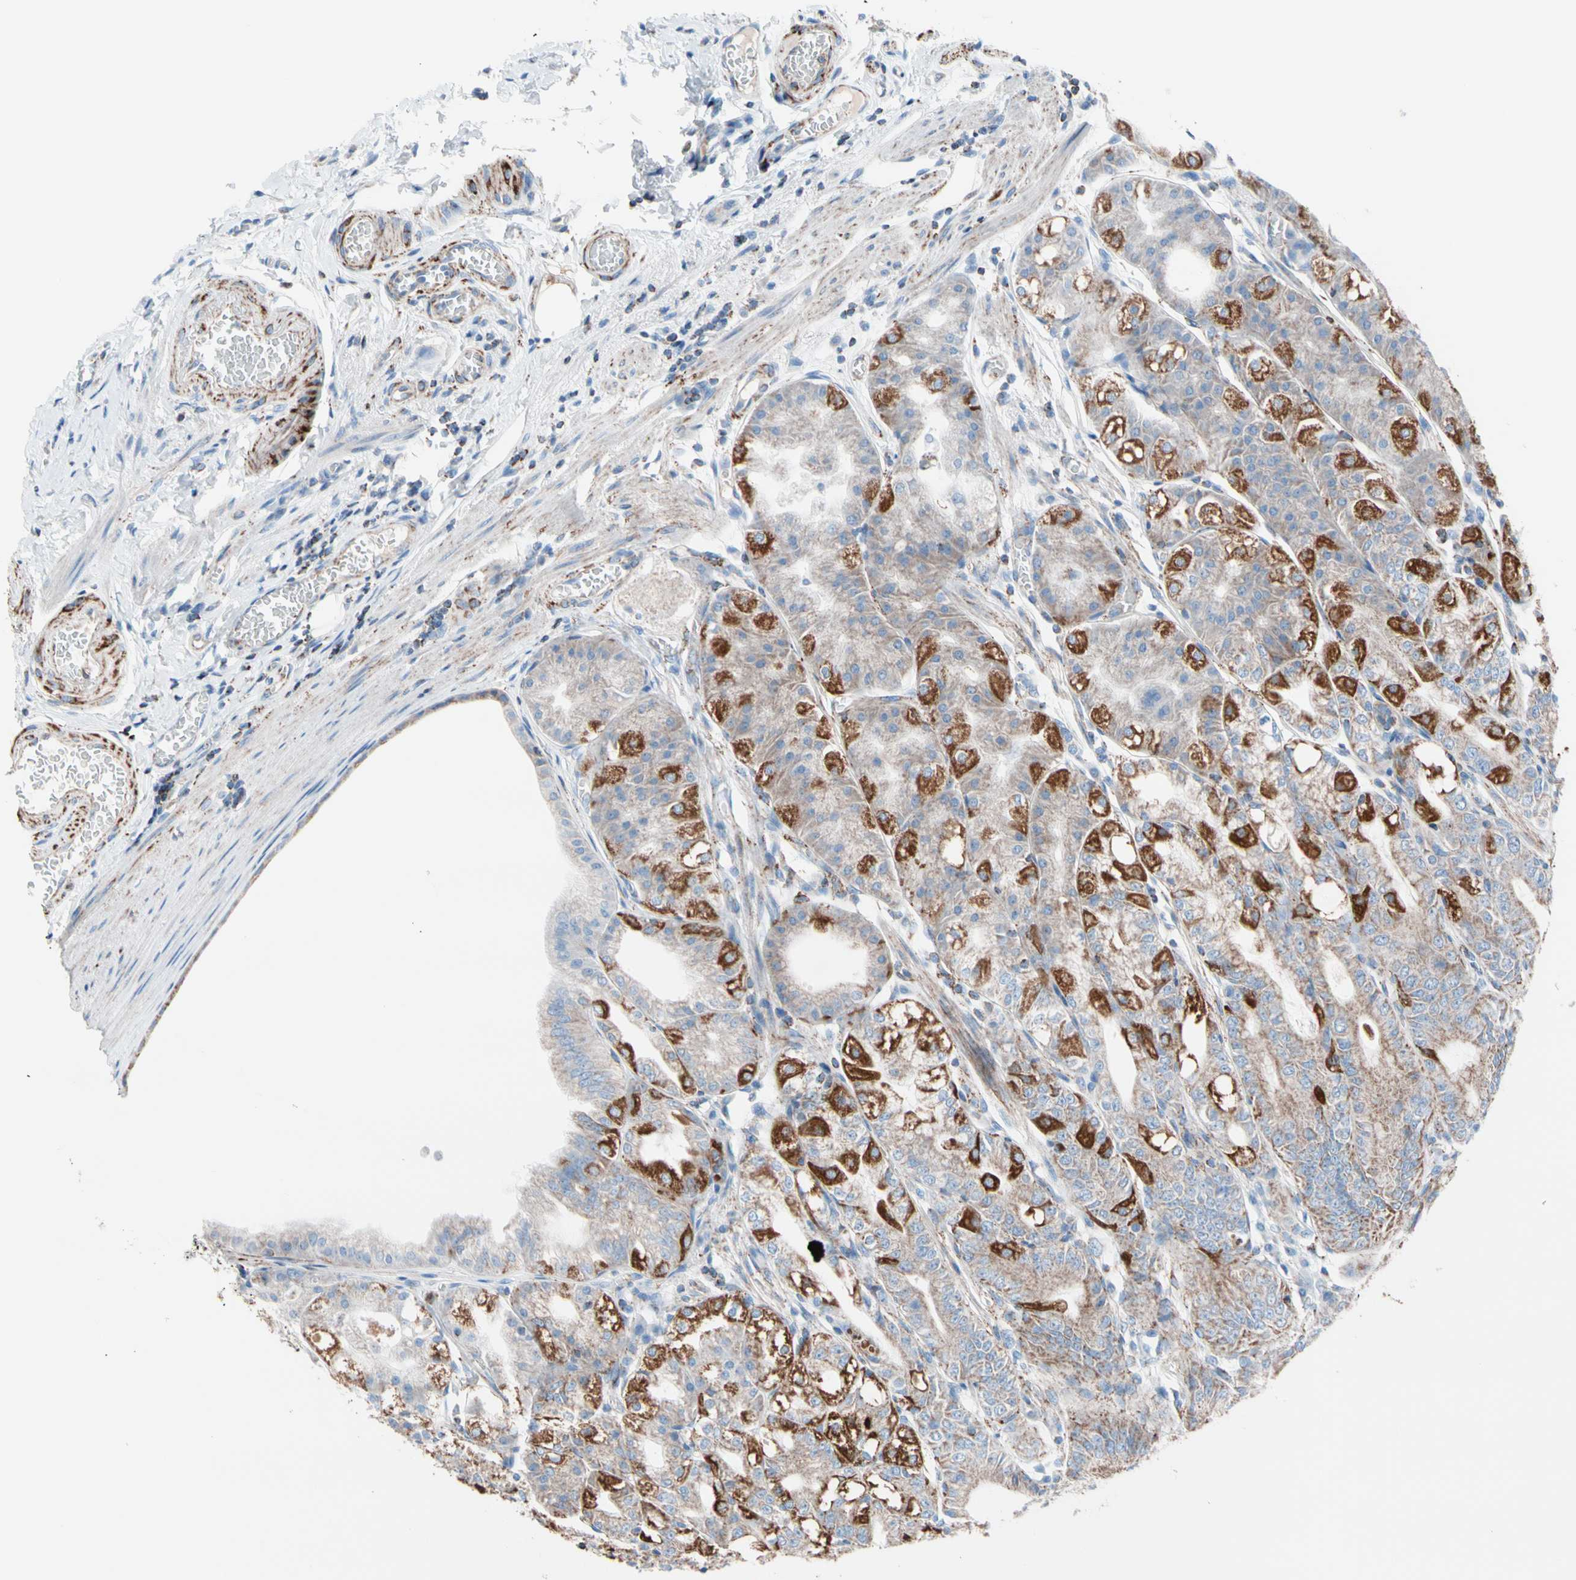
{"staining": {"intensity": "strong", "quantity": "25%-75%", "location": "cytoplasmic/membranous"}, "tissue": "stomach", "cell_type": "Glandular cells", "image_type": "normal", "snomed": [{"axis": "morphology", "description": "Normal tissue, NOS"}, {"axis": "topography", "description": "Stomach, lower"}], "caption": "Stomach stained for a protein exhibits strong cytoplasmic/membranous positivity in glandular cells. (Stains: DAB in brown, nuclei in blue, Microscopy: brightfield microscopy at high magnification).", "gene": "HK1", "patient": {"sex": "male", "age": 71}}